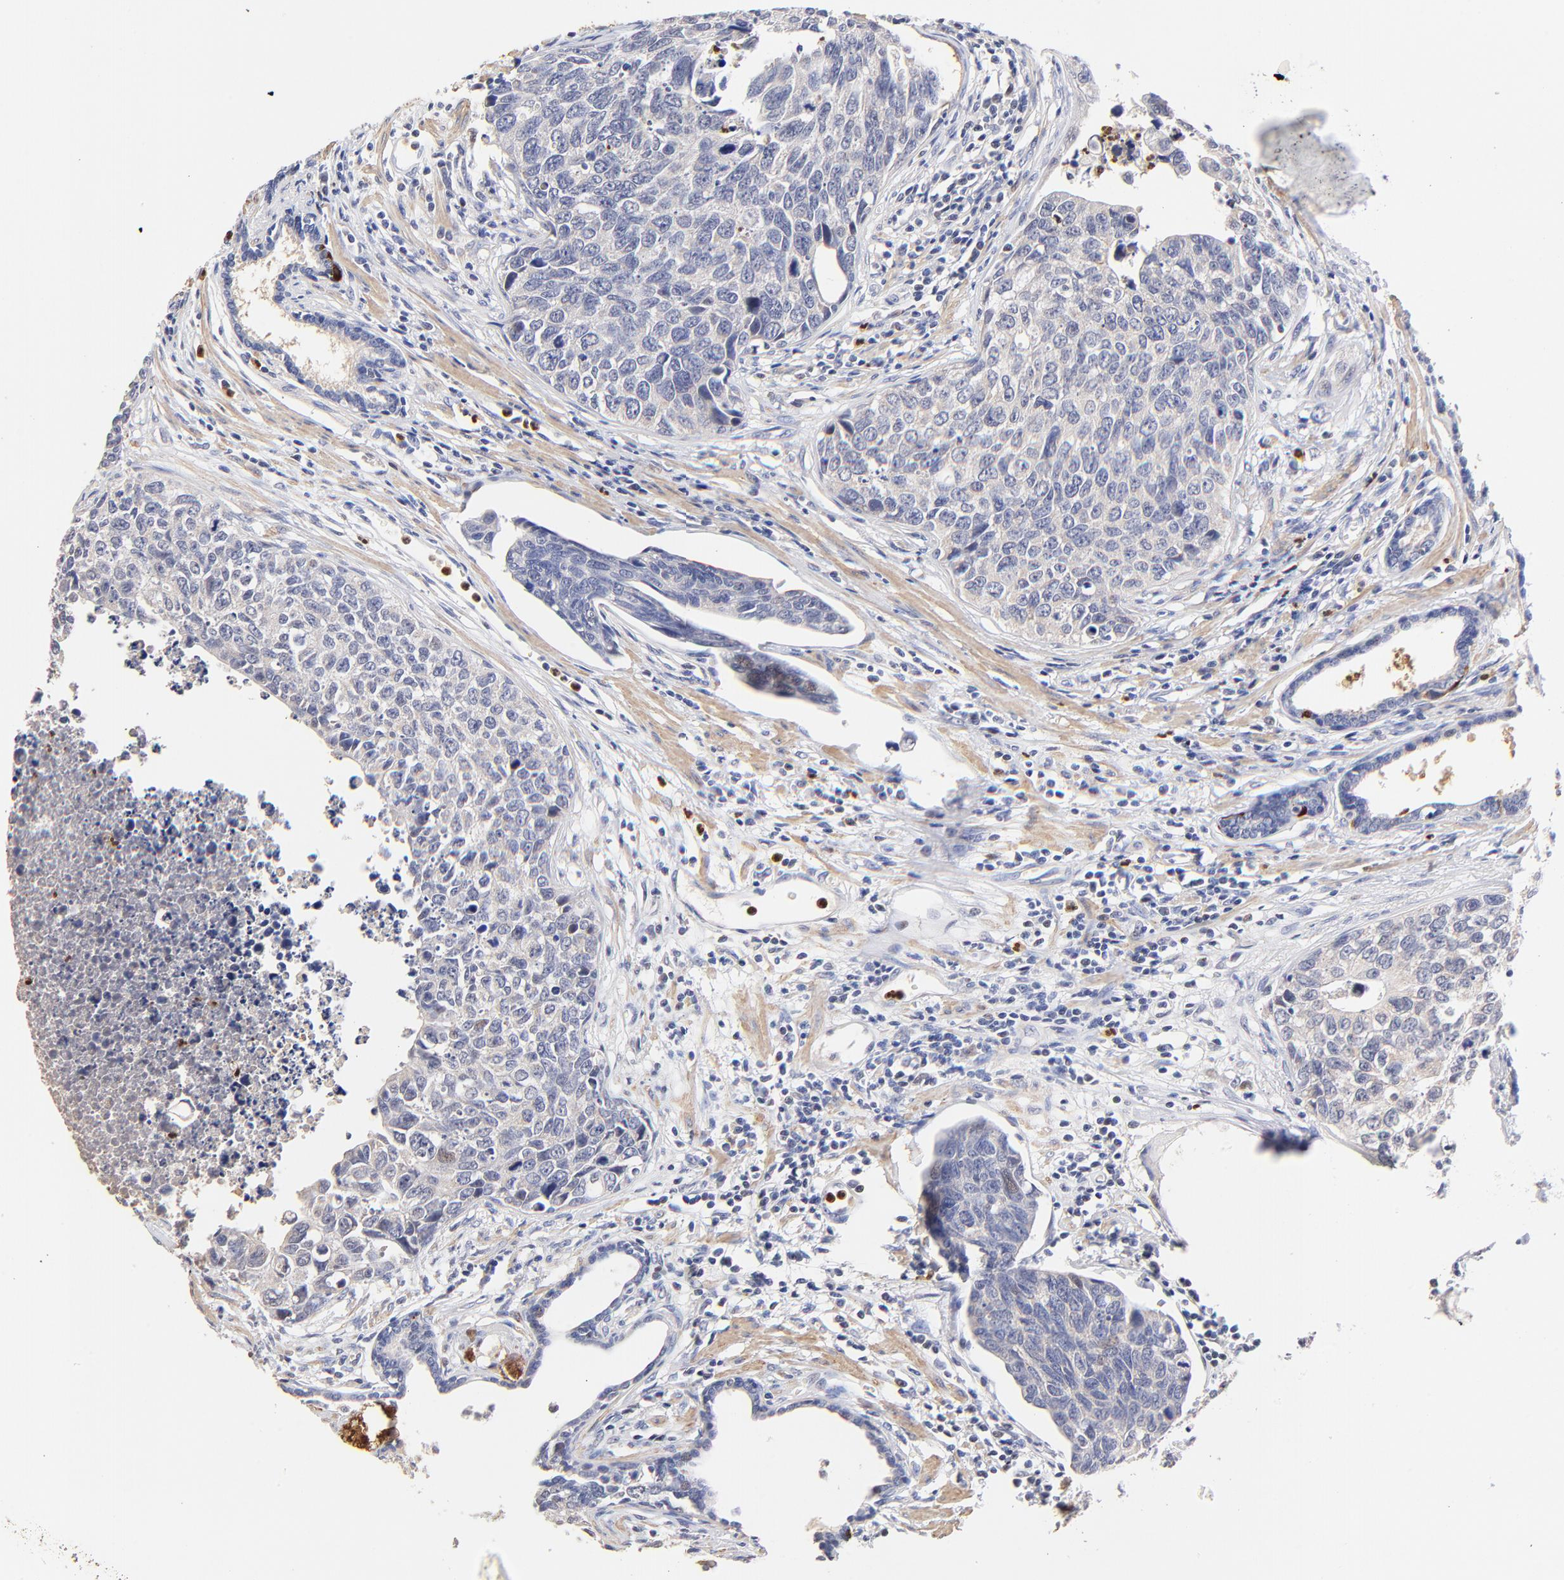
{"staining": {"intensity": "weak", "quantity": "<25%", "location": "cytoplasmic/membranous"}, "tissue": "urothelial cancer", "cell_type": "Tumor cells", "image_type": "cancer", "snomed": [{"axis": "morphology", "description": "Urothelial carcinoma, High grade"}, {"axis": "topography", "description": "Urinary bladder"}], "caption": "Tumor cells show no significant protein expression in urothelial cancer. The staining was performed using DAB (3,3'-diaminobenzidine) to visualize the protein expression in brown, while the nuclei were stained in blue with hematoxylin (Magnification: 20x).", "gene": "BBOF1", "patient": {"sex": "male", "age": 81}}